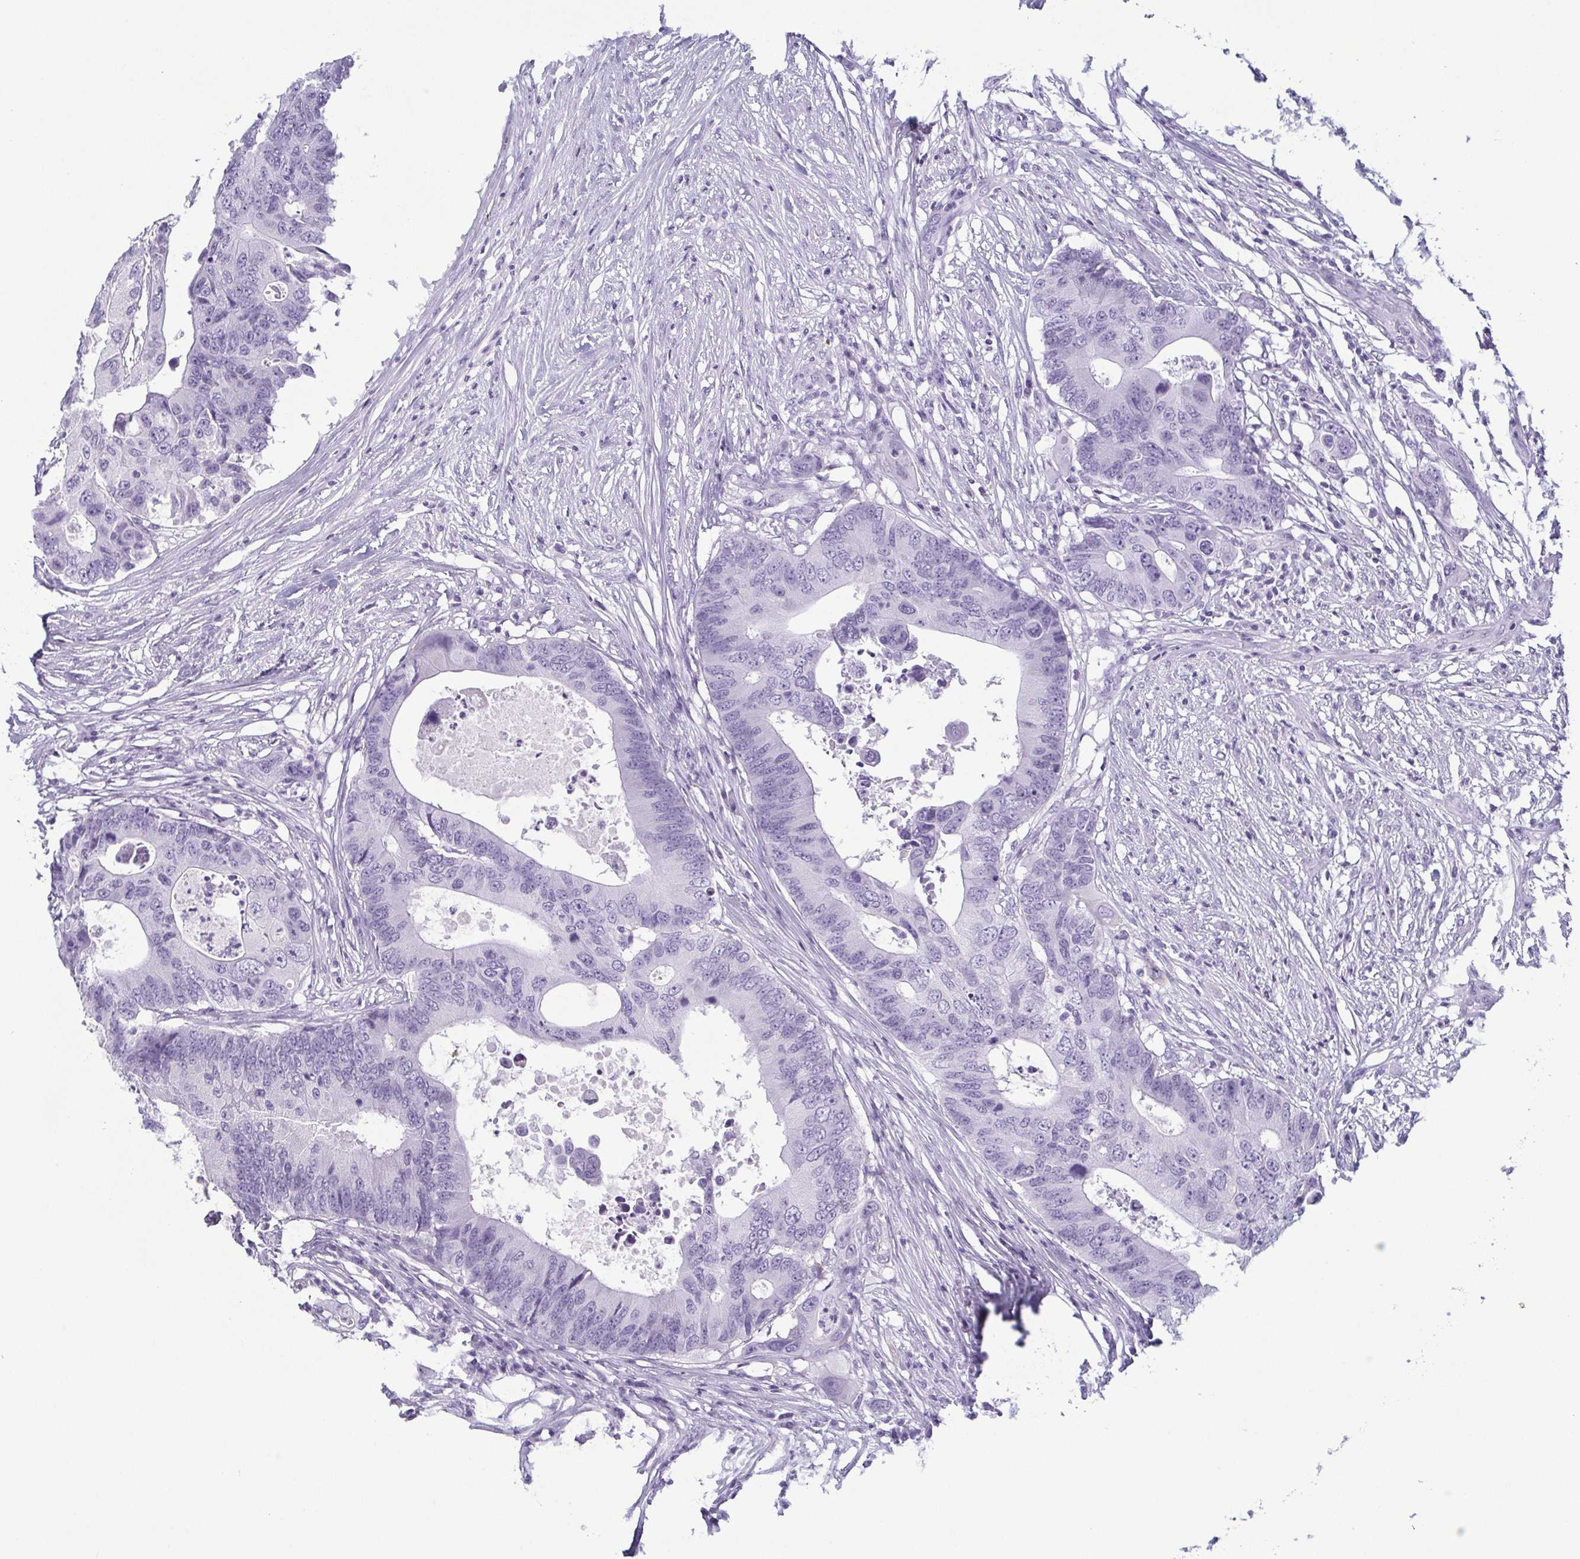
{"staining": {"intensity": "negative", "quantity": "none", "location": "none"}, "tissue": "colorectal cancer", "cell_type": "Tumor cells", "image_type": "cancer", "snomed": [{"axis": "morphology", "description": "Adenocarcinoma, NOS"}, {"axis": "topography", "description": "Colon"}], "caption": "Protein analysis of colorectal cancer reveals no significant positivity in tumor cells.", "gene": "KRT78", "patient": {"sex": "male", "age": 71}}